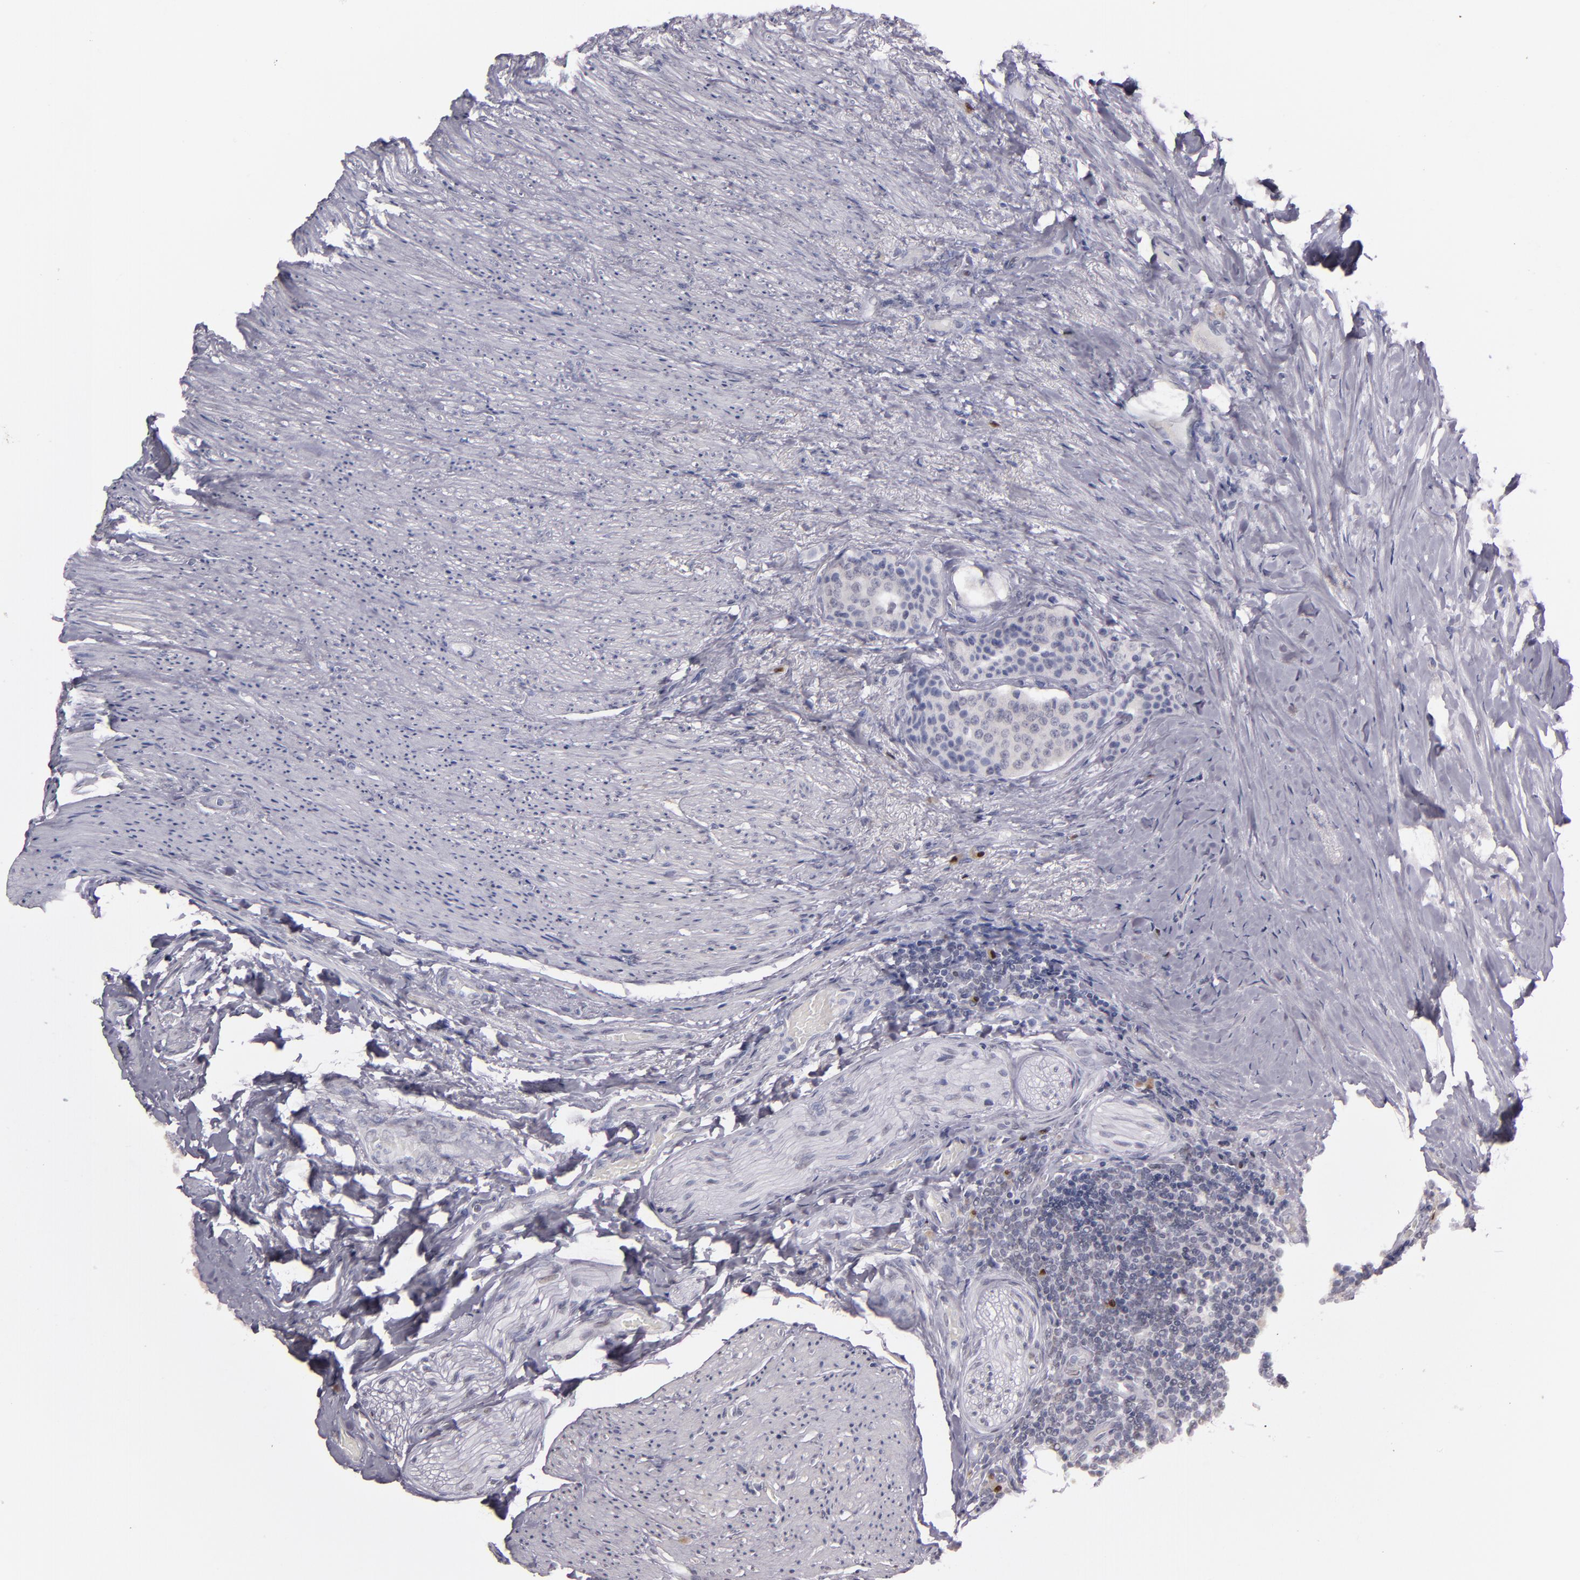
{"staining": {"intensity": "negative", "quantity": "none", "location": "none"}, "tissue": "carcinoid", "cell_type": "Tumor cells", "image_type": "cancer", "snomed": [{"axis": "morphology", "description": "Carcinoid, malignant, NOS"}, {"axis": "topography", "description": "Colon"}], "caption": "DAB (3,3'-diaminobenzidine) immunohistochemical staining of human carcinoid shows no significant staining in tumor cells.", "gene": "IRF4", "patient": {"sex": "female", "age": 61}}